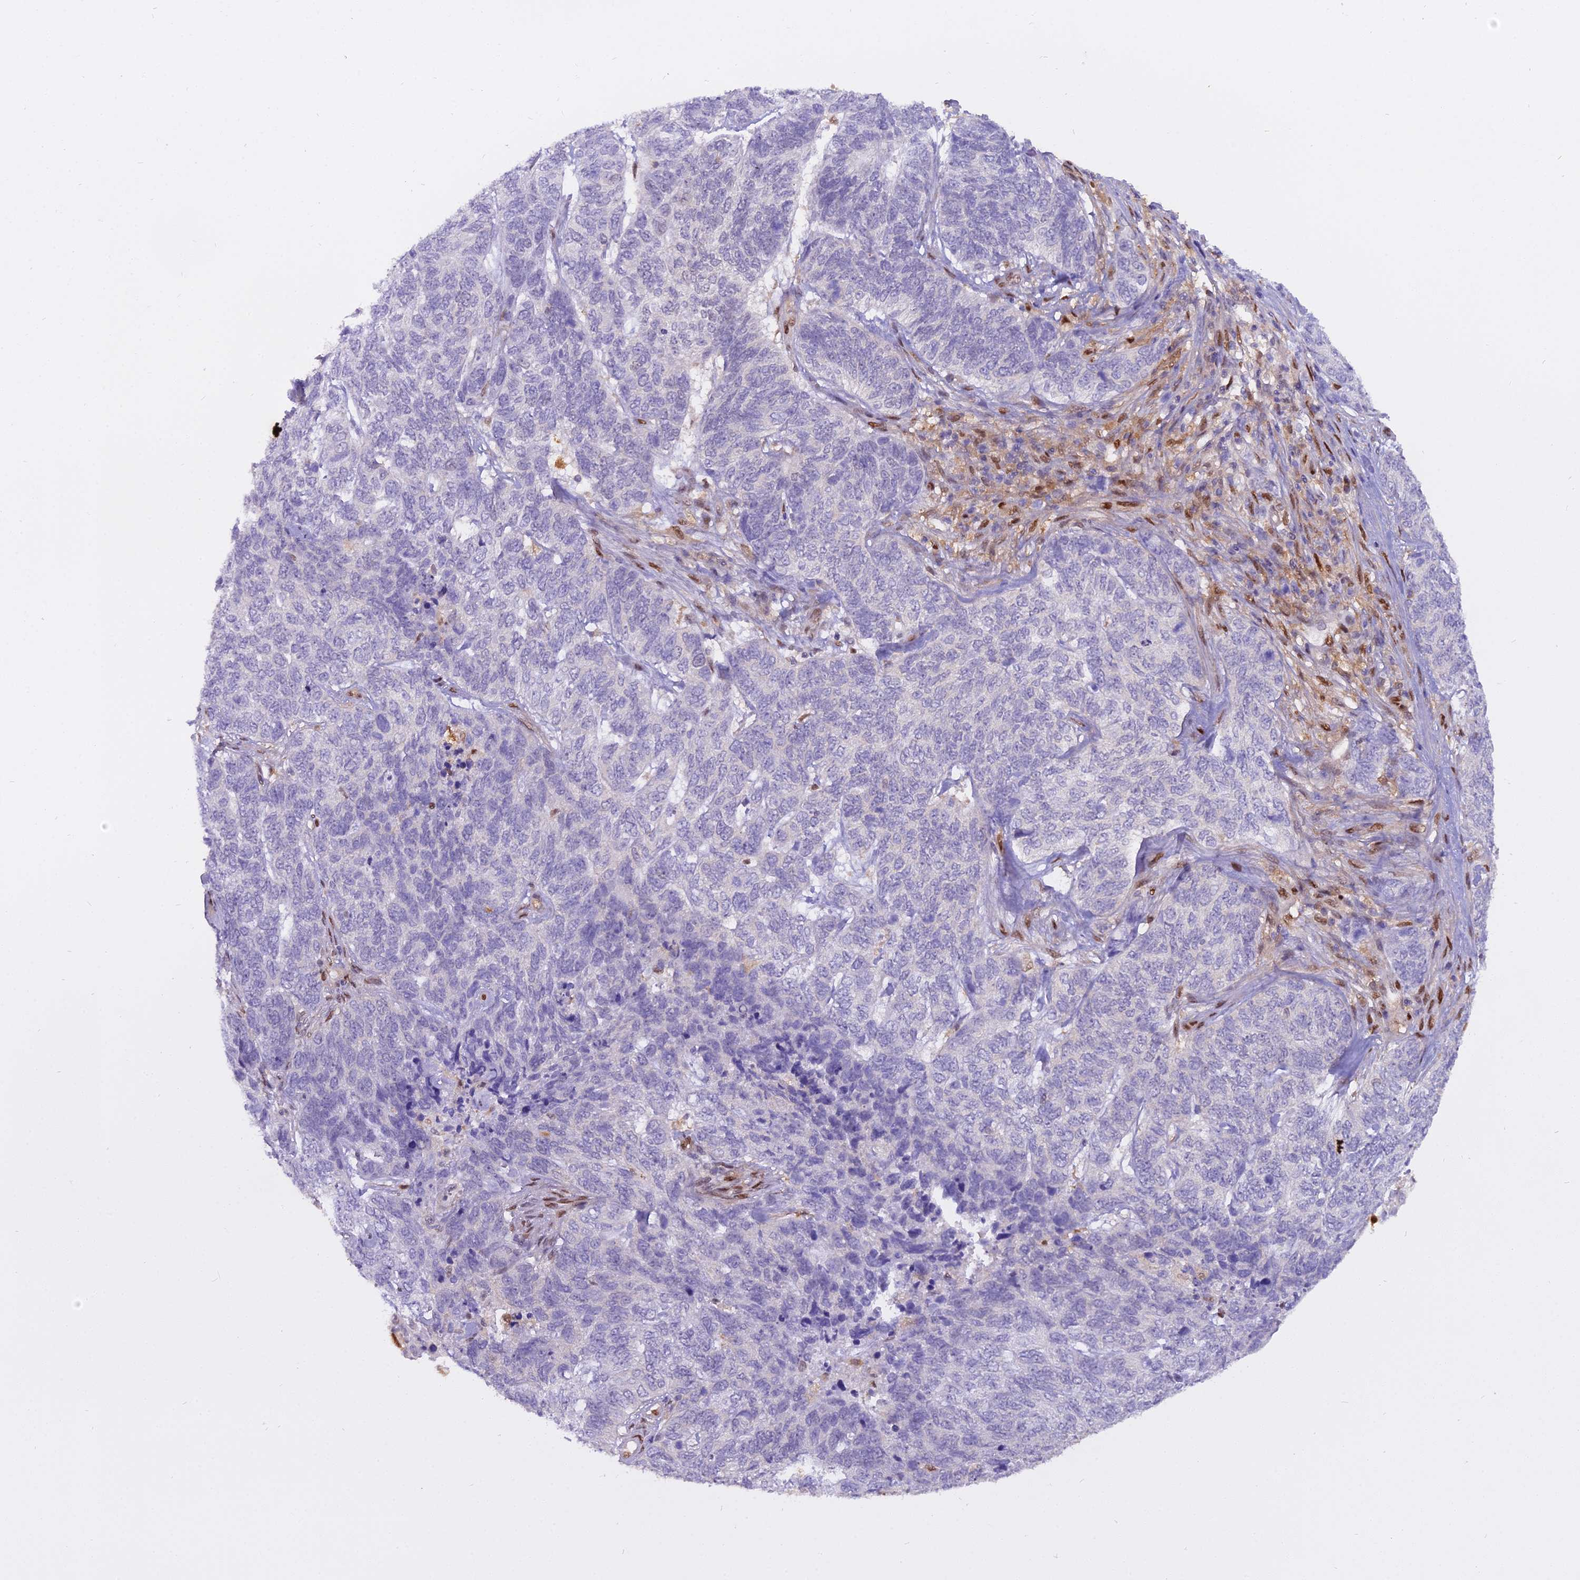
{"staining": {"intensity": "negative", "quantity": "none", "location": "none"}, "tissue": "skin cancer", "cell_type": "Tumor cells", "image_type": "cancer", "snomed": [{"axis": "morphology", "description": "Basal cell carcinoma"}, {"axis": "topography", "description": "Skin"}], "caption": "Tumor cells show no significant protein expression in basal cell carcinoma (skin). (DAB (3,3'-diaminobenzidine) immunohistochemistry (IHC) with hematoxylin counter stain).", "gene": "NPEPL1", "patient": {"sex": "female", "age": 65}}